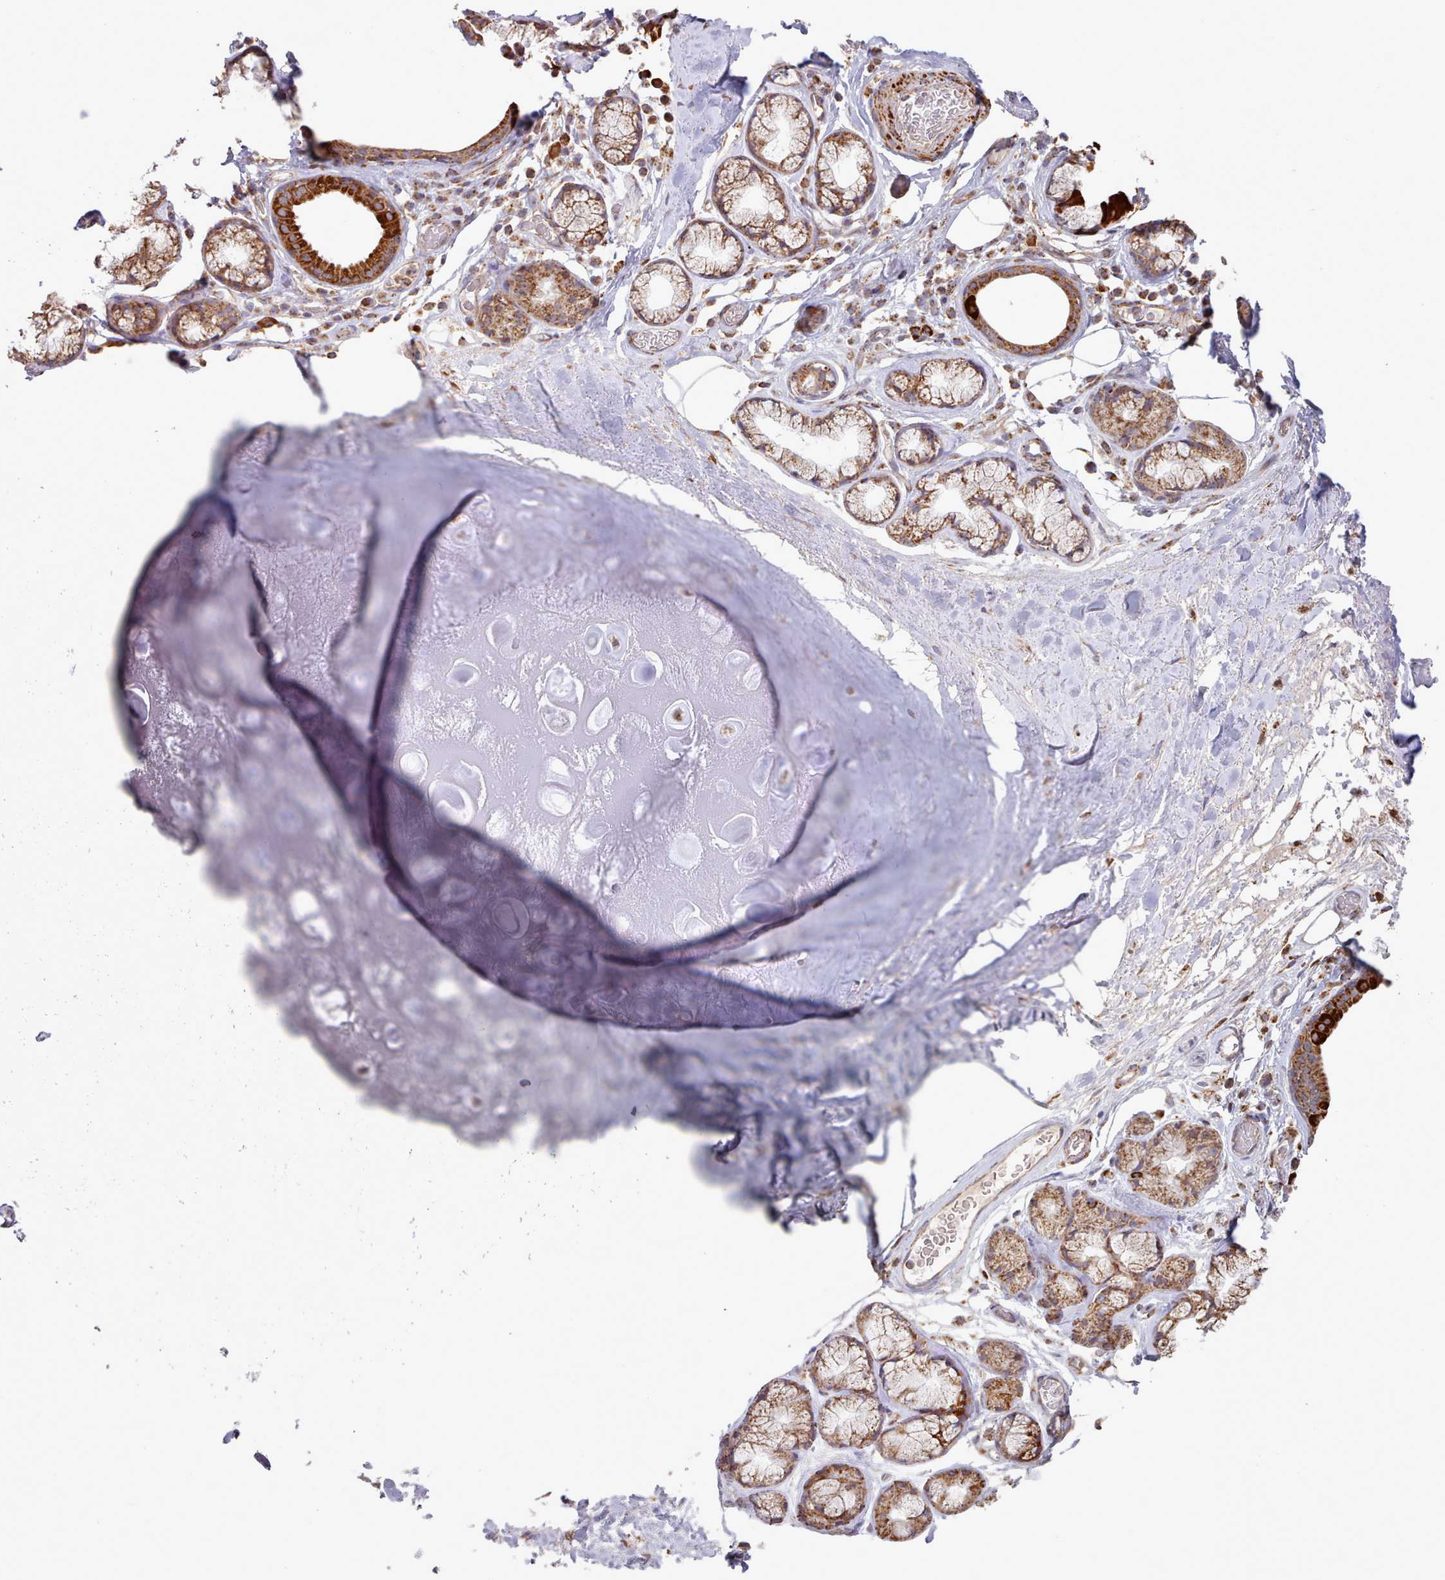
{"staining": {"intensity": "moderate", "quantity": "<25%", "location": "cytoplasmic/membranous"}, "tissue": "soft tissue", "cell_type": "Chondrocytes", "image_type": "normal", "snomed": [{"axis": "morphology", "description": "Normal tissue, NOS"}, {"axis": "topography", "description": "Cartilage tissue"}], "caption": "Protein expression analysis of normal soft tissue shows moderate cytoplasmic/membranous expression in approximately <25% of chondrocytes.", "gene": "HSDL2", "patient": {"sex": "male", "age": 81}}